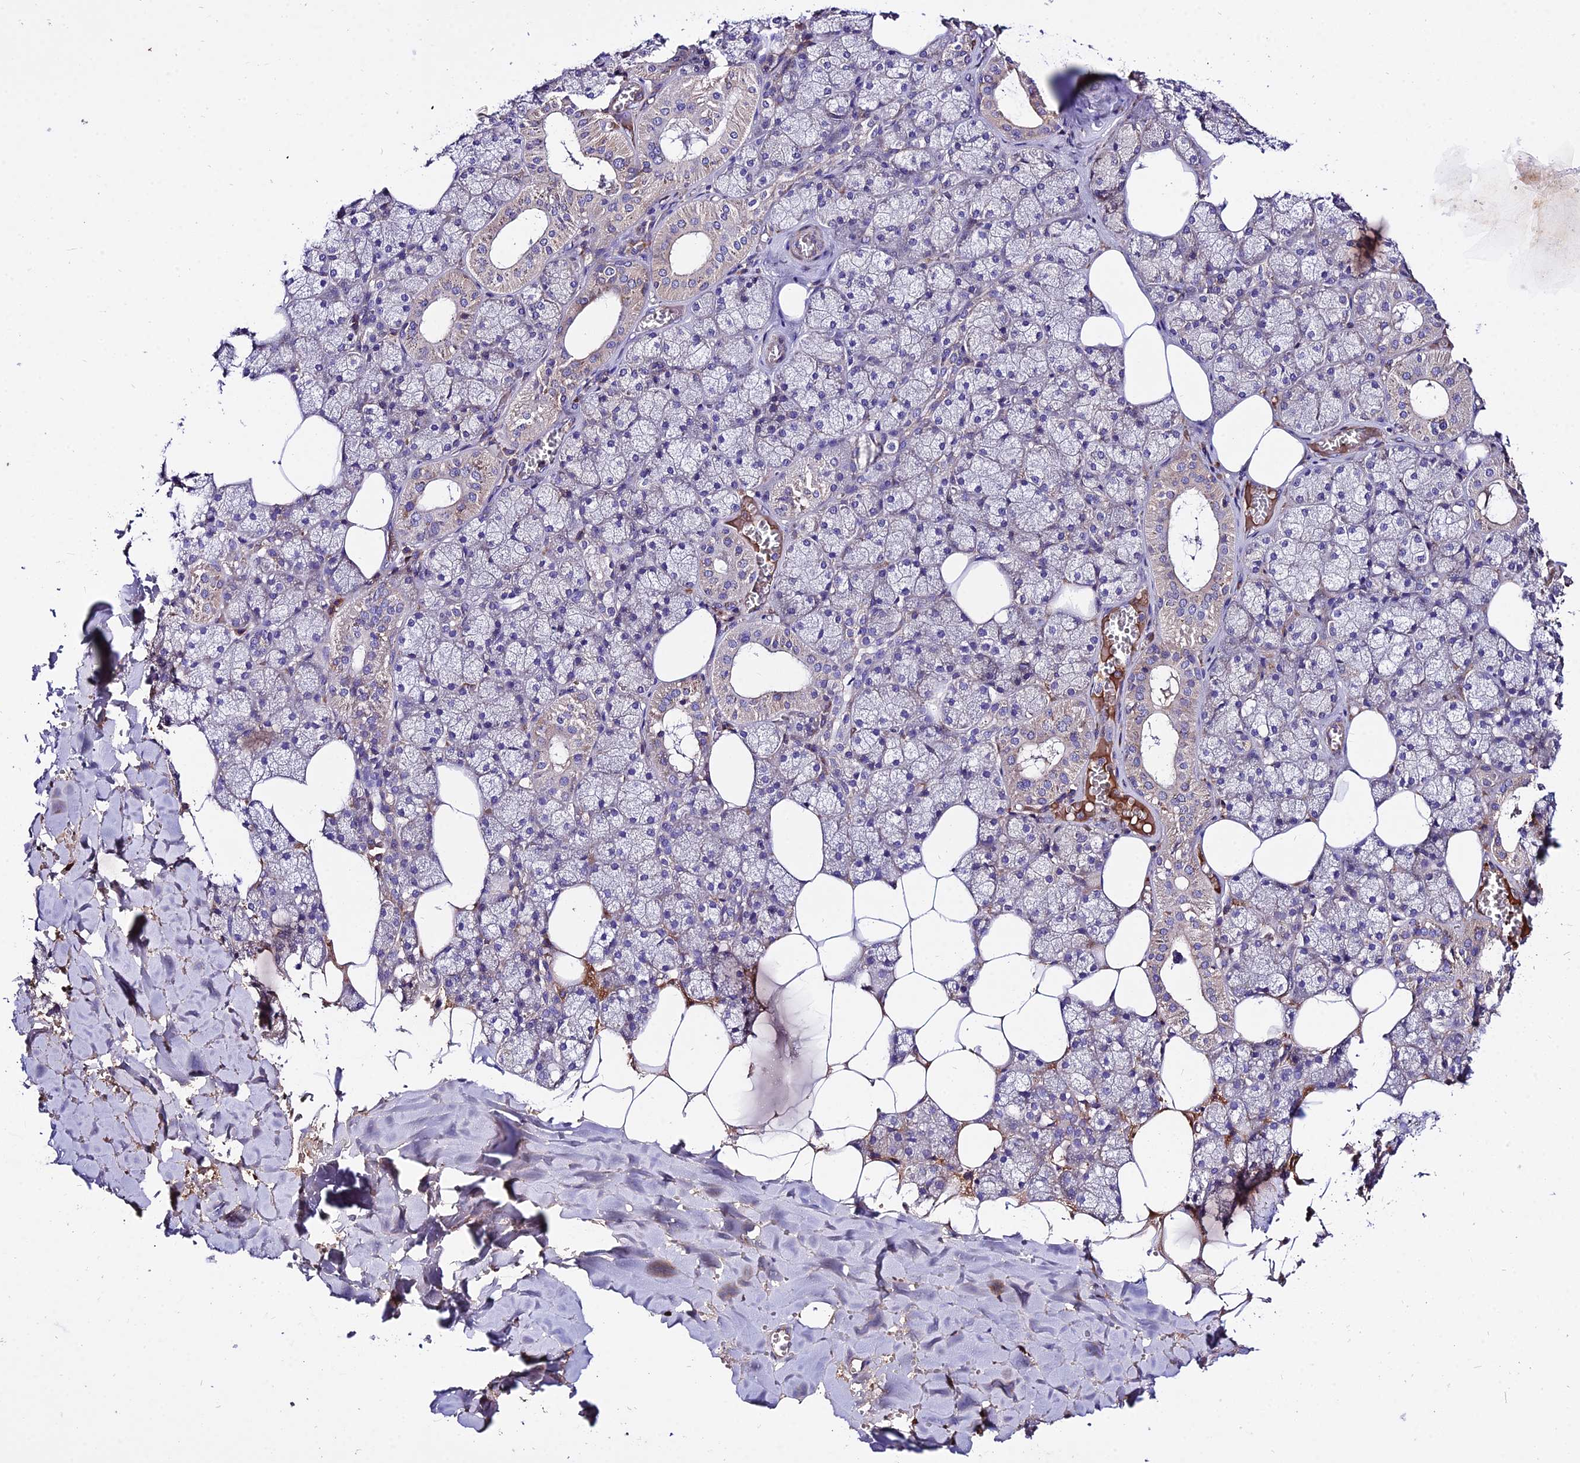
{"staining": {"intensity": "weak", "quantity": "<25%", "location": "cytoplasmic/membranous"}, "tissue": "salivary gland", "cell_type": "Glandular cells", "image_type": "normal", "snomed": [{"axis": "morphology", "description": "Normal tissue, NOS"}, {"axis": "topography", "description": "Salivary gland"}], "caption": "There is no significant positivity in glandular cells of salivary gland. The staining was performed using DAB to visualize the protein expression in brown, while the nuclei were stained in blue with hematoxylin (Magnification: 20x).", "gene": "PYM1", "patient": {"sex": "male", "age": 62}}